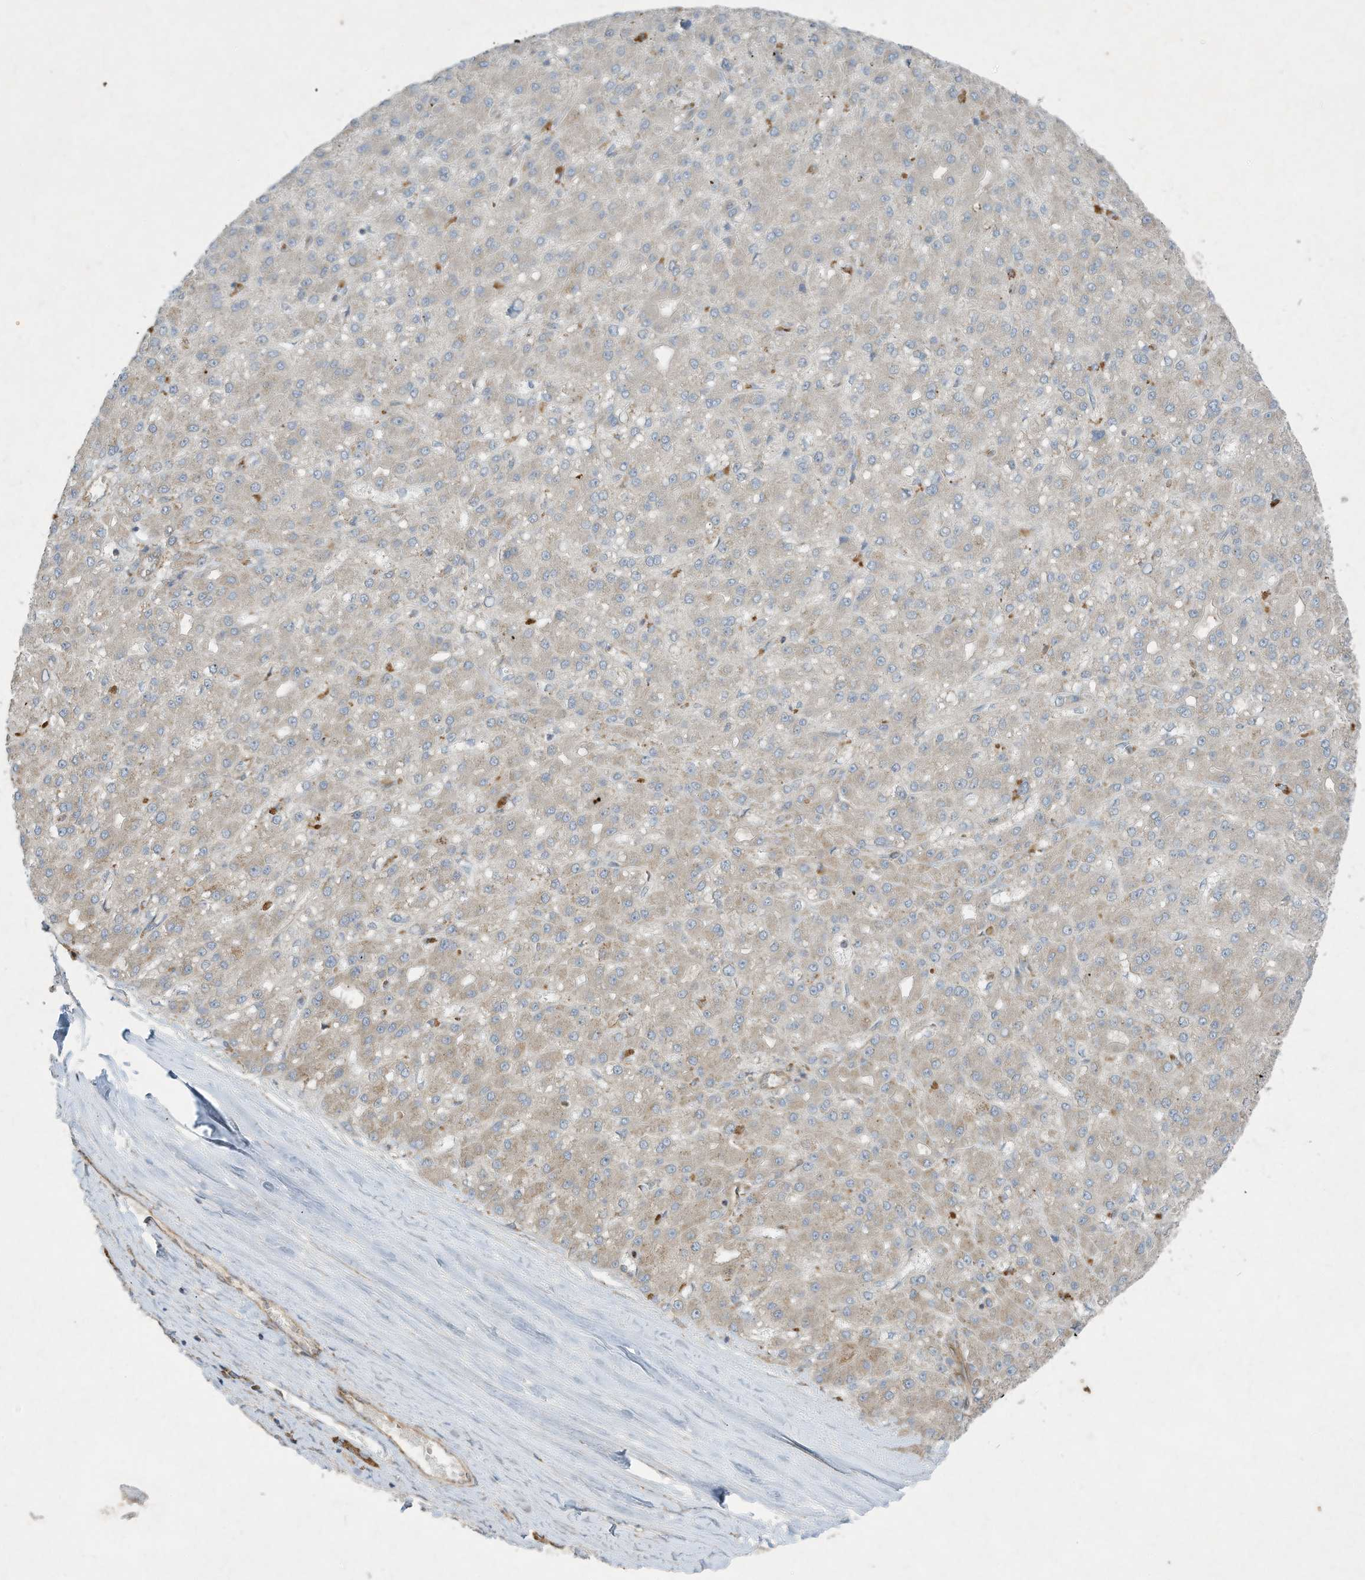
{"staining": {"intensity": "negative", "quantity": "none", "location": "none"}, "tissue": "liver cancer", "cell_type": "Tumor cells", "image_type": "cancer", "snomed": [{"axis": "morphology", "description": "Carcinoma, Hepatocellular, NOS"}, {"axis": "topography", "description": "Liver"}], "caption": "High magnification brightfield microscopy of liver cancer (hepatocellular carcinoma) stained with DAB (3,3'-diaminobenzidine) (brown) and counterstained with hematoxylin (blue): tumor cells show no significant positivity.", "gene": "SYNJ2", "patient": {"sex": "male", "age": 67}}